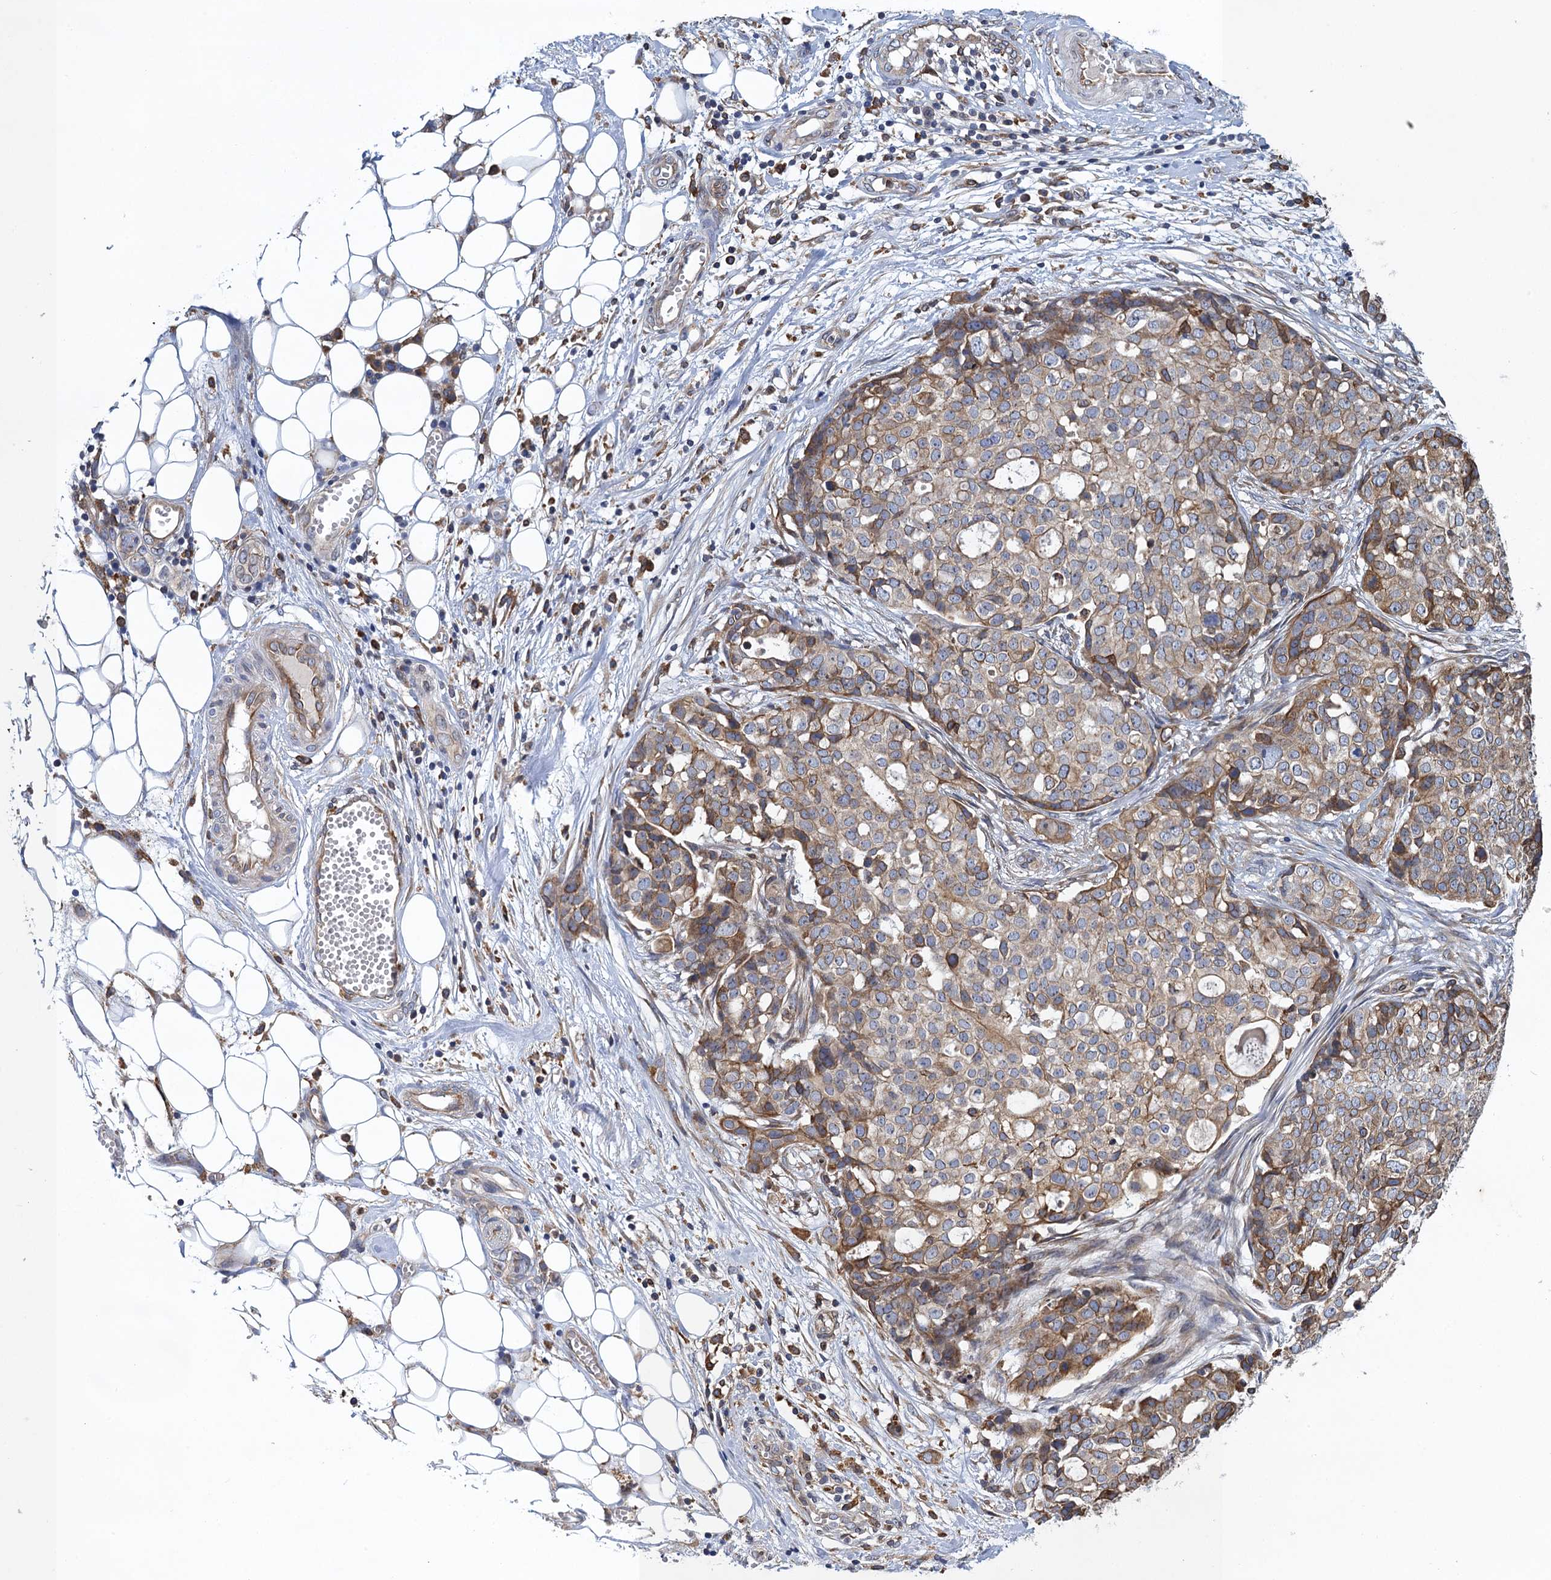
{"staining": {"intensity": "moderate", "quantity": "<25%", "location": "cytoplasmic/membranous"}, "tissue": "ovarian cancer", "cell_type": "Tumor cells", "image_type": "cancer", "snomed": [{"axis": "morphology", "description": "Cystadenocarcinoma, serous, NOS"}, {"axis": "topography", "description": "Soft tissue"}, {"axis": "topography", "description": "Ovary"}], "caption": "The photomicrograph displays staining of ovarian cancer (serous cystadenocarcinoma), revealing moderate cytoplasmic/membranous protein expression (brown color) within tumor cells. The protein of interest is stained brown, and the nuclei are stained in blue (DAB IHC with brightfield microscopy, high magnification).", "gene": "ARMC5", "patient": {"sex": "female", "age": 57}}